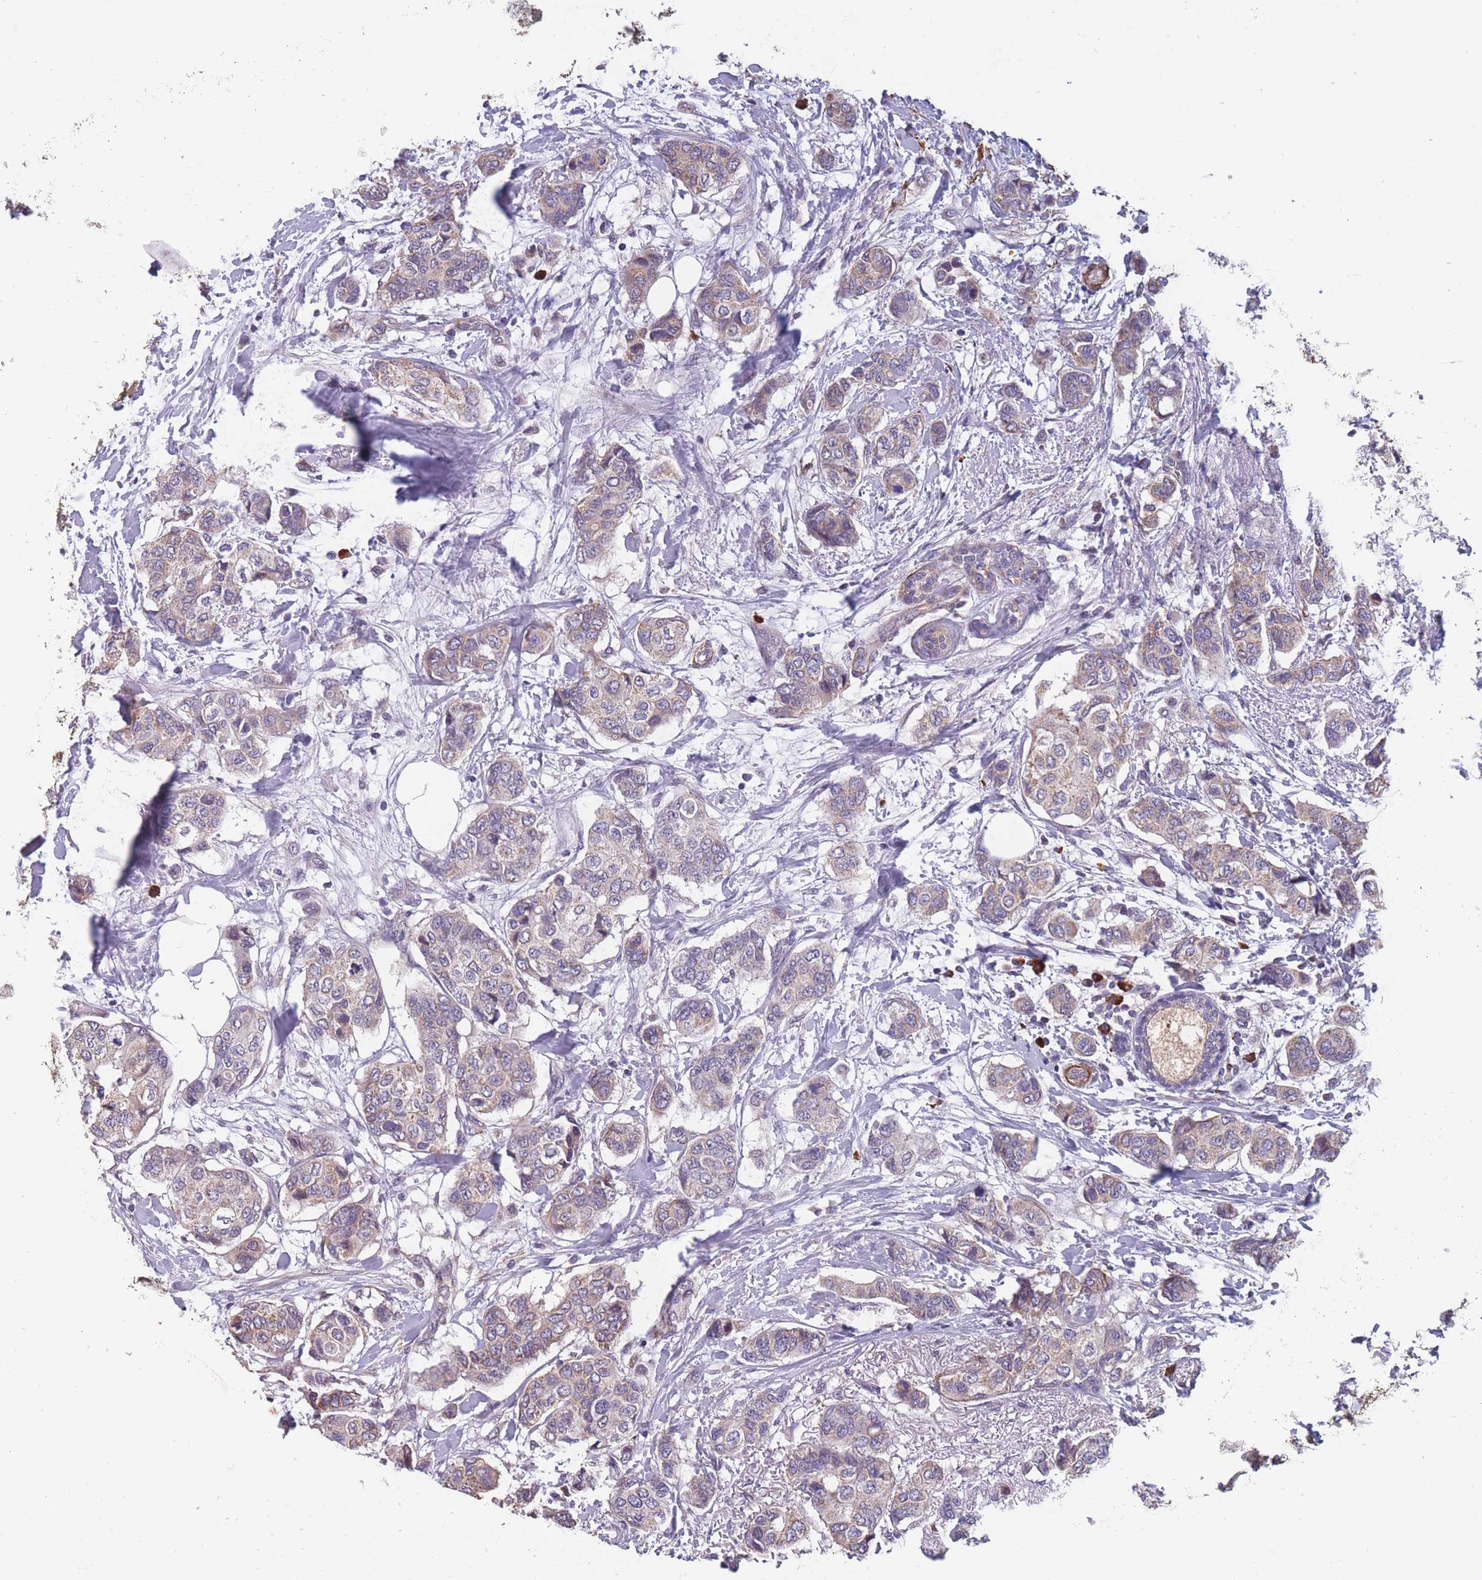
{"staining": {"intensity": "weak", "quantity": "25%-75%", "location": "cytoplasmic/membranous"}, "tissue": "breast cancer", "cell_type": "Tumor cells", "image_type": "cancer", "snomed": [{"axis": "morphology", "description": "Lobular carcinoma"}, {"axis": "topography", "description": "Breast"}], "caption": "Approximately 25%-75% of tumor cells in human breast cancer show weak cytoplasmic/membranous protein expression as visualized by brown immunohistochemical staining.", "gene": "TOMM40L", "patient": {"sex": "female", "age": 51}}